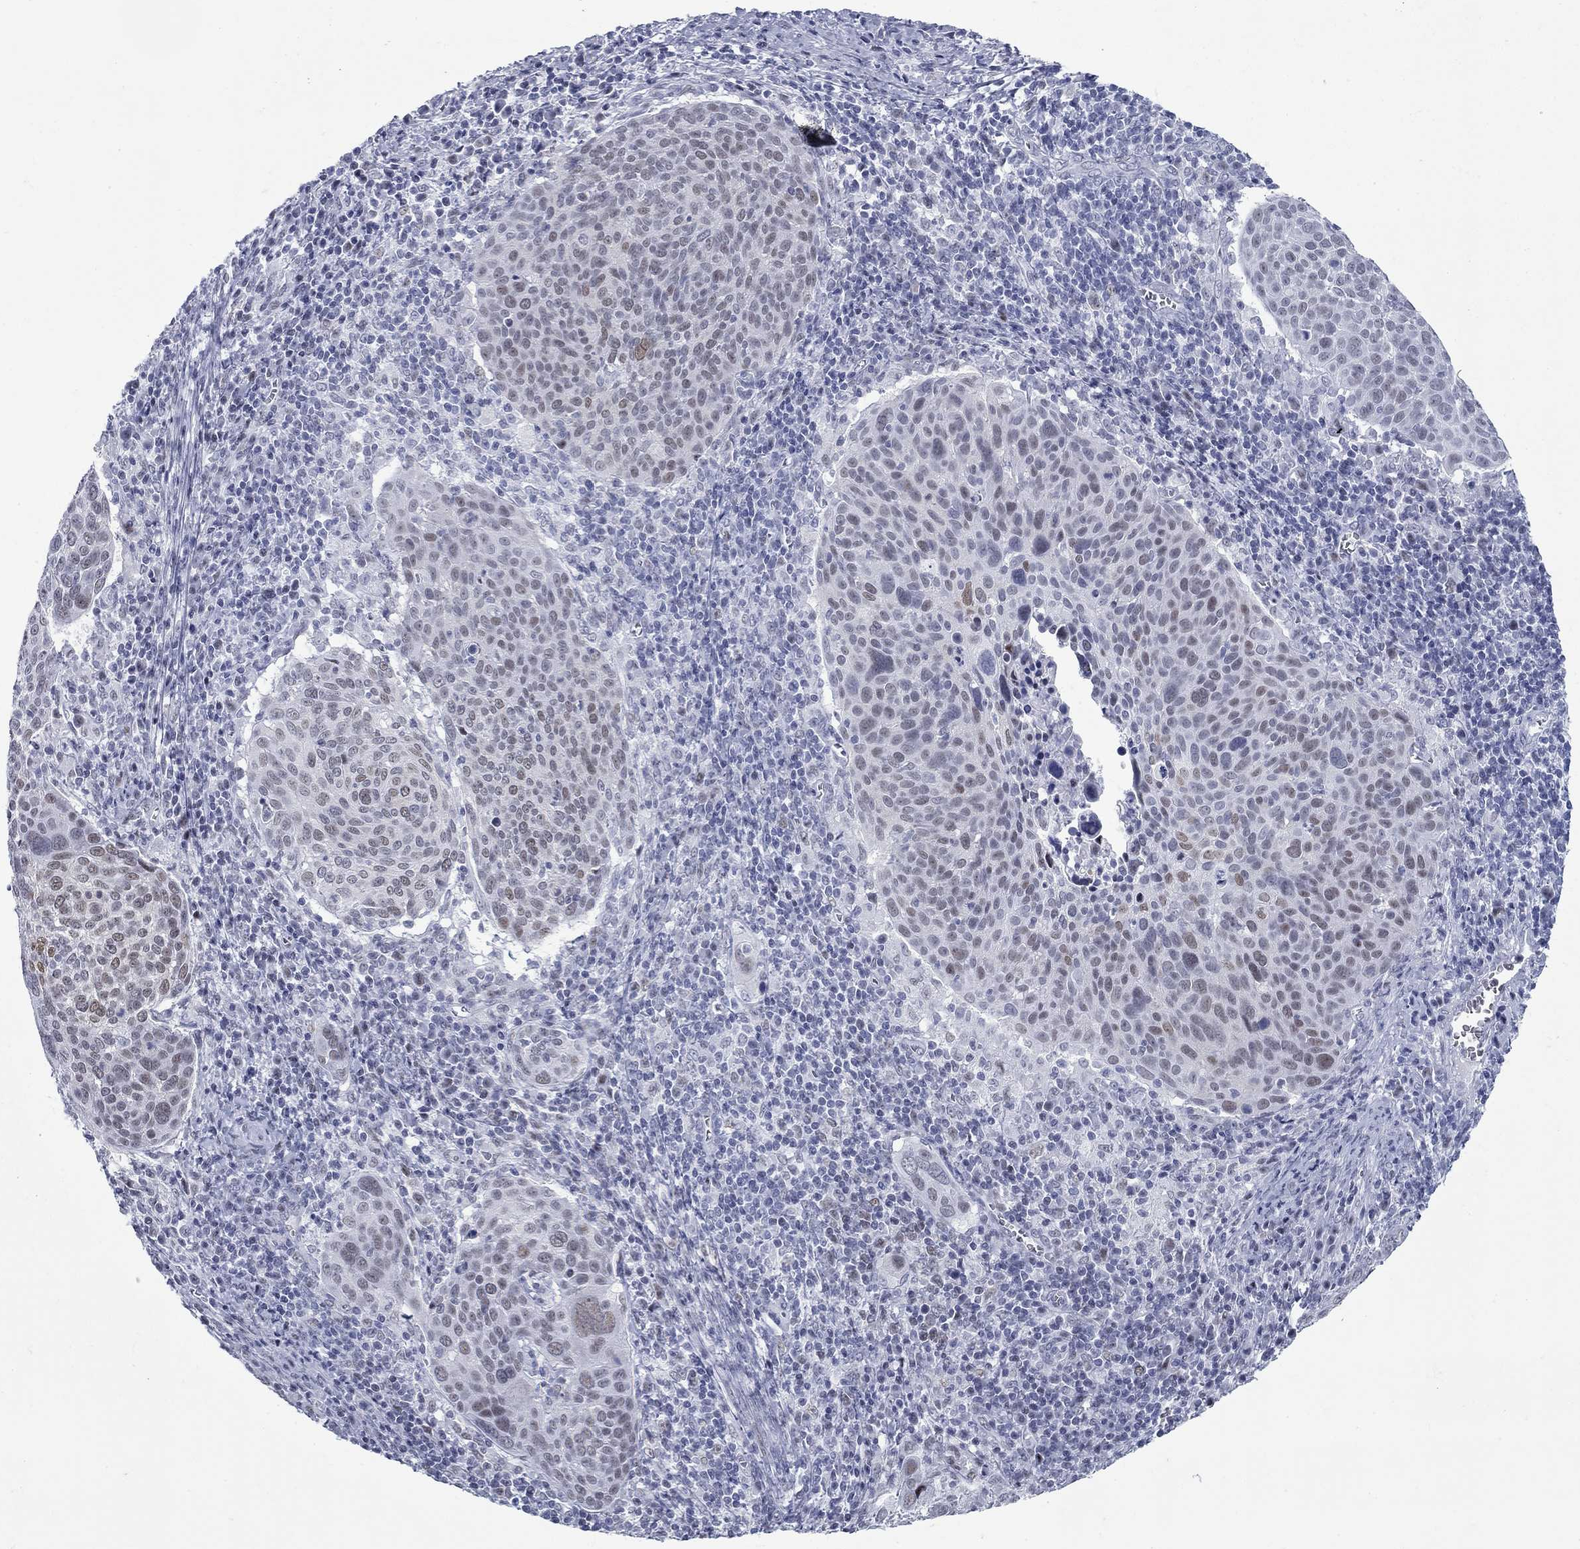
{"staining": {"intensity": "weak", "quantity": "<25%", "location": "nuclear"}, "tissue": "cervical cancer", "cell_type": "Tumor cells", "image_type": "cancer", "snomed": [{"axis": "morphology", "description": "Squamous cell carcinoma, NOS"}, {"axis": "topography", "description": "Cervix"}], "caption": "Cervical squamous cell carcinoma was stained to show a protein in brown. There is no significant staining in tumor cells.", "gene": "ASF1B", "patient": {"sex": "female", "age": 39}}